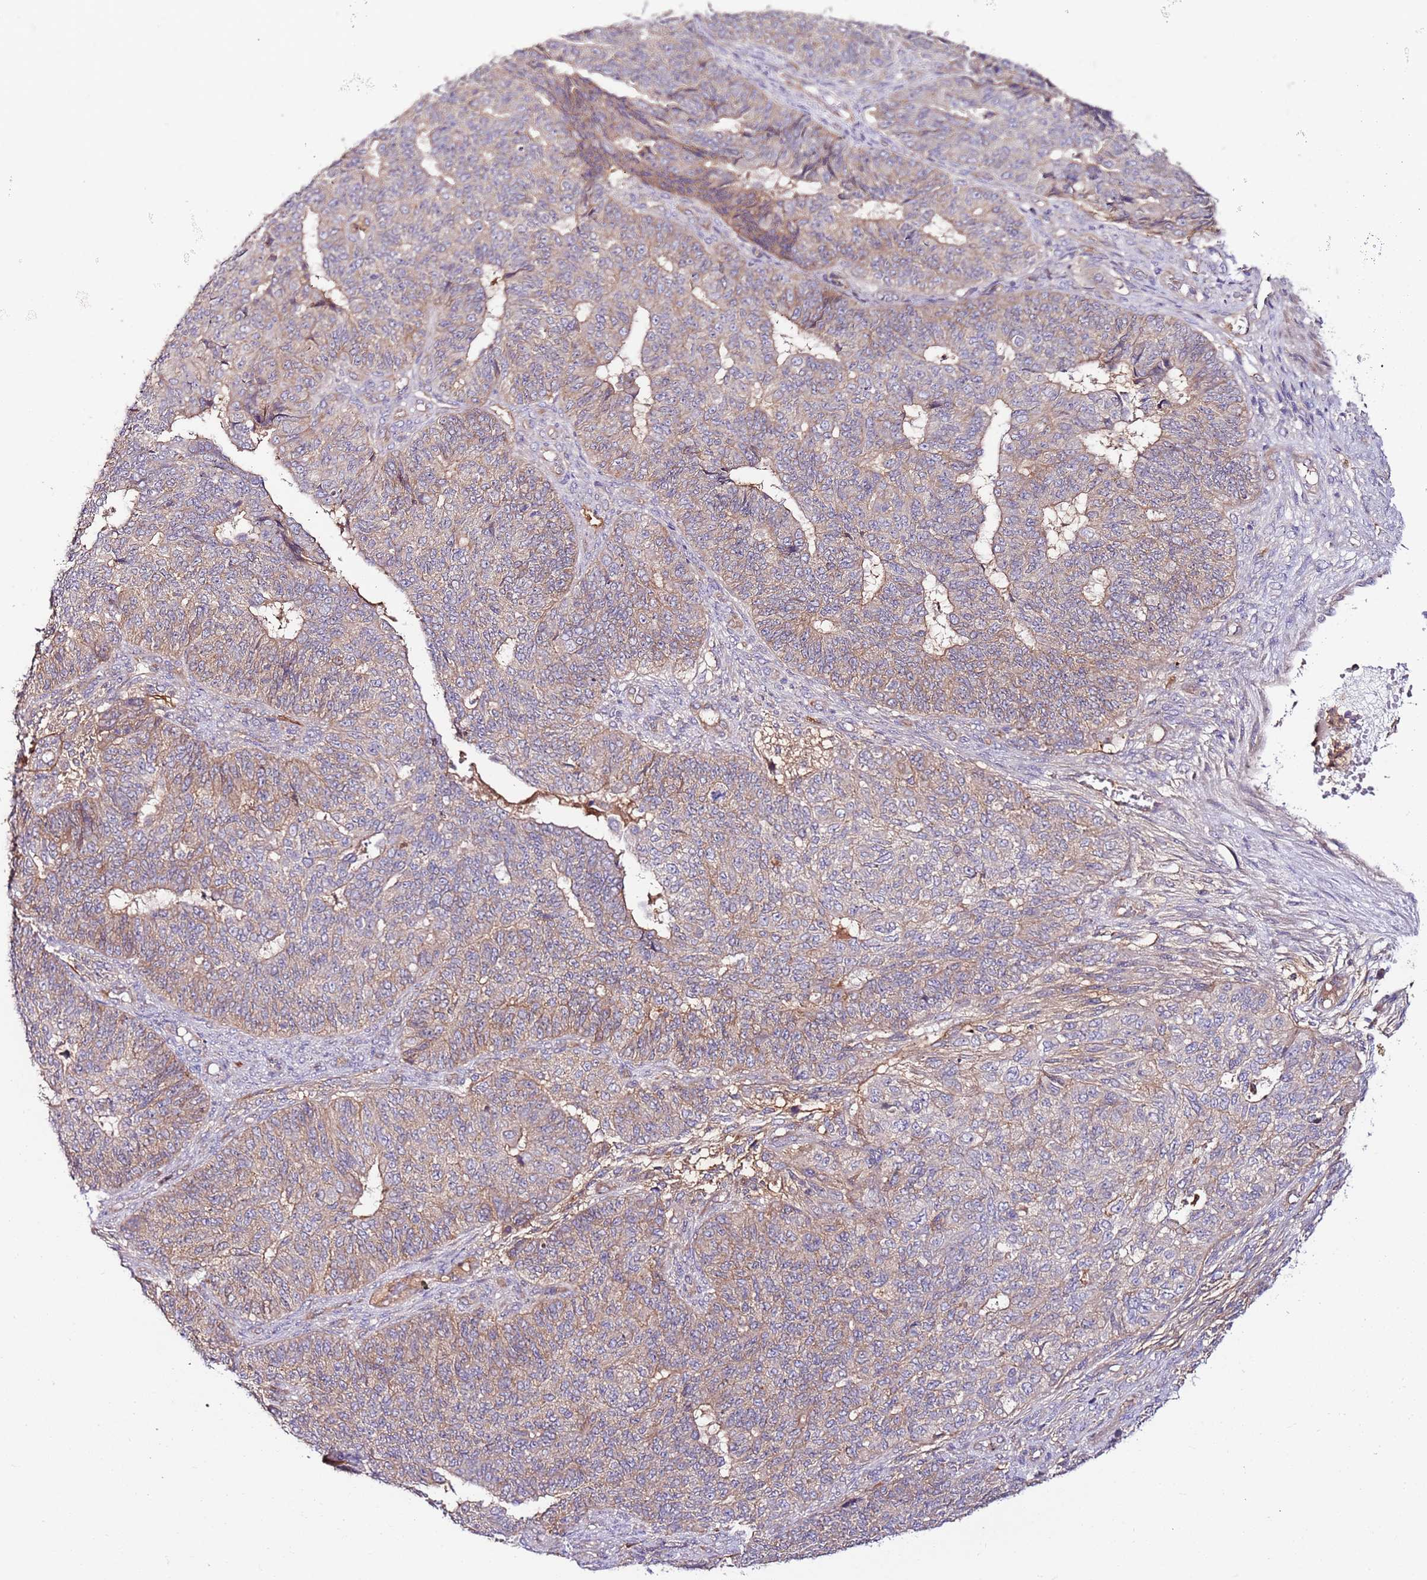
{"staining": {"intensity": "weak", "quantity": "25%-75%", "location": "cytoplasmic/membranous"}, "tissue": "endometrial cancer", "cell_type": "Tumor cells", "image_type": "cancer", "snomed": [{"axis": "morphology", "description": "Adenocarcinoma, NOS"}, {"axis": "topography", "description": "Endometrium"}], "caption": "The histopathology image exhibits a brown stain indicating the presence of a protein in the cytoplasmic/membranous of tumor cells in endometrial adenocarcinoma.", "gene": "FLVCR1", "patient": {"sex": "female", "age": 32}}